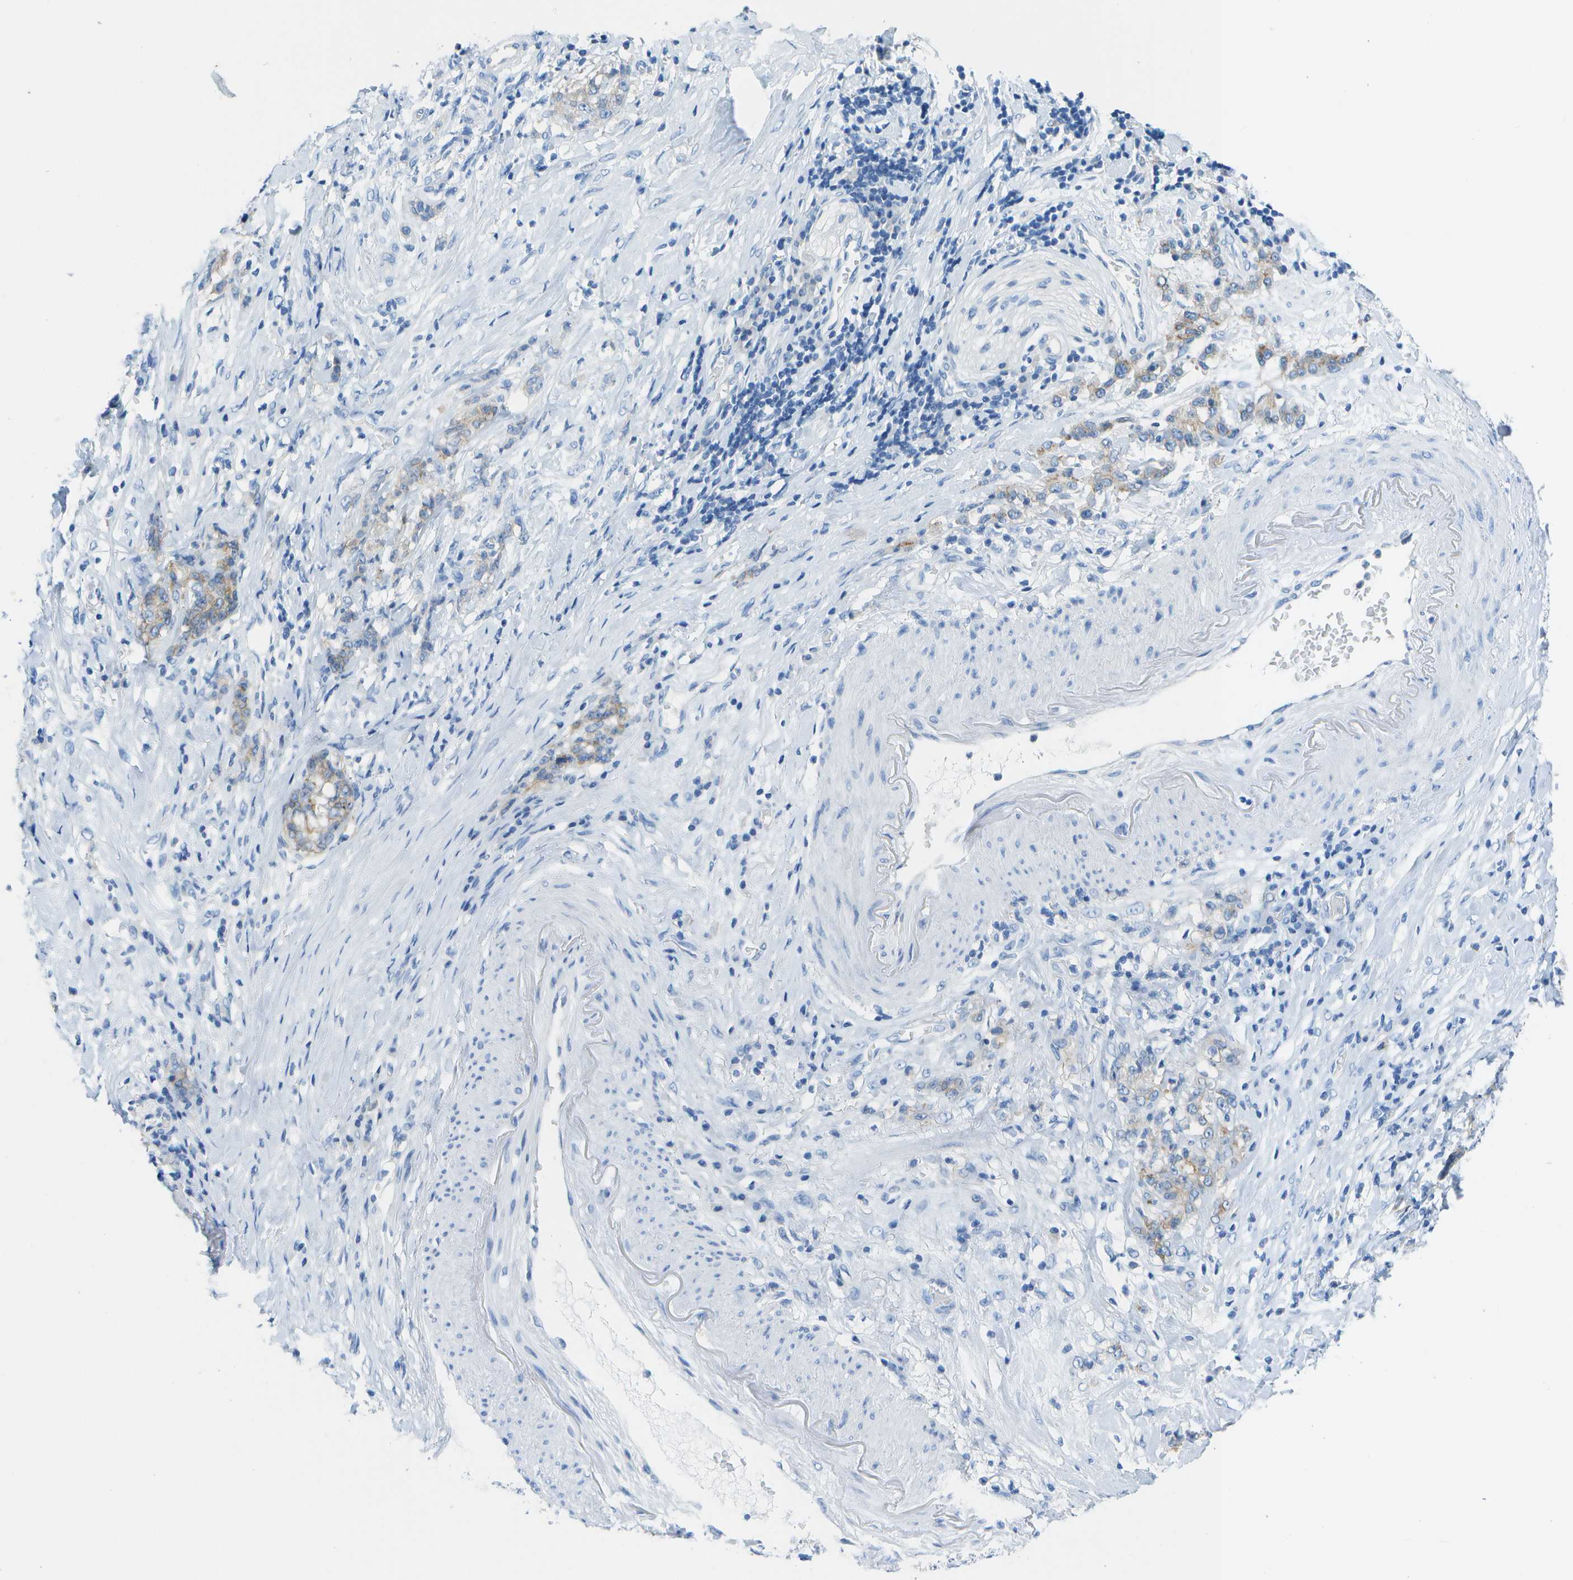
{"staining": {"intensity": "weak", "quantity": "25%-75%", "location": "cytoplasmic/membranous"}, "tissue": "stomach cancer", "cell_type": "Tumor cells", "image_type": "cancer", "snomed": [{"axis": "morphology", "description": "Adenocarcinoma, NOS"}, {"axis": "topography", "description": "Stomach, lower"}], "caption": "IHC of adenocarcinoma (stomach) displays low levels of weak cytoplasmic/membranous staining in approximately 25%-75% of tumor cells.", "gene": "CD46", "patient": {"sex": "male", "age": 88}}